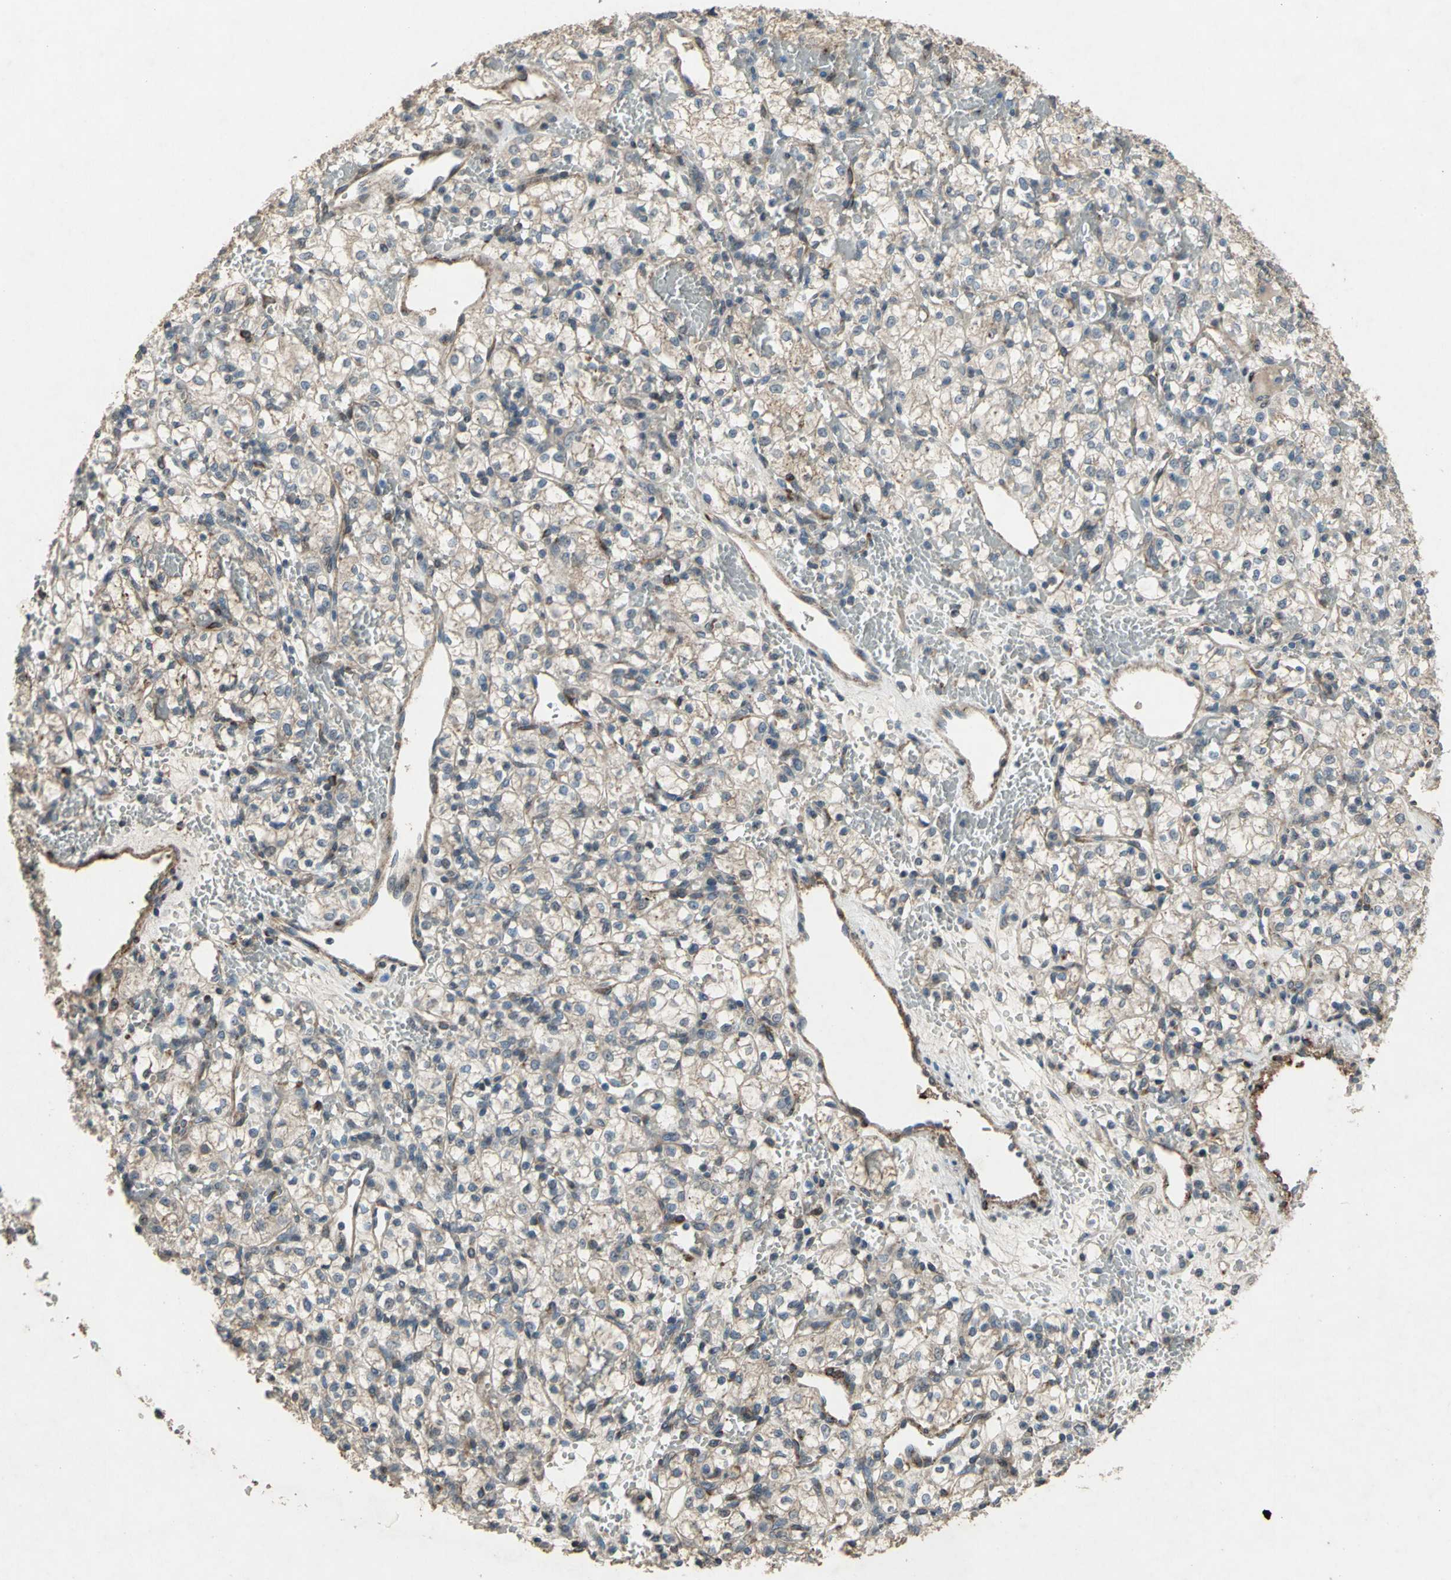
{"staining": {"intensity": "weak", "quantity": "25%-75%", "location": "cytoplasmic/membranous"}, "tissue": "renal cancer", "cell_type": "Tumor cells", "image_type": "cancer", "snomed": [{"axis": "morphology", "description": "Adenocarcinoma, NOS"}, {"axis": "topography", "description": "Kidney"}], "caption": "High-power microscopy captured an immunohistochemistry (IHC) image of renal adenocarcinoma, revealing weak cytoplasmic/membranous expression in approximately 25%-75% of tumor cells.", "gene": "SEPTIN4", "patient": {"sex": "female", "age": 60}}